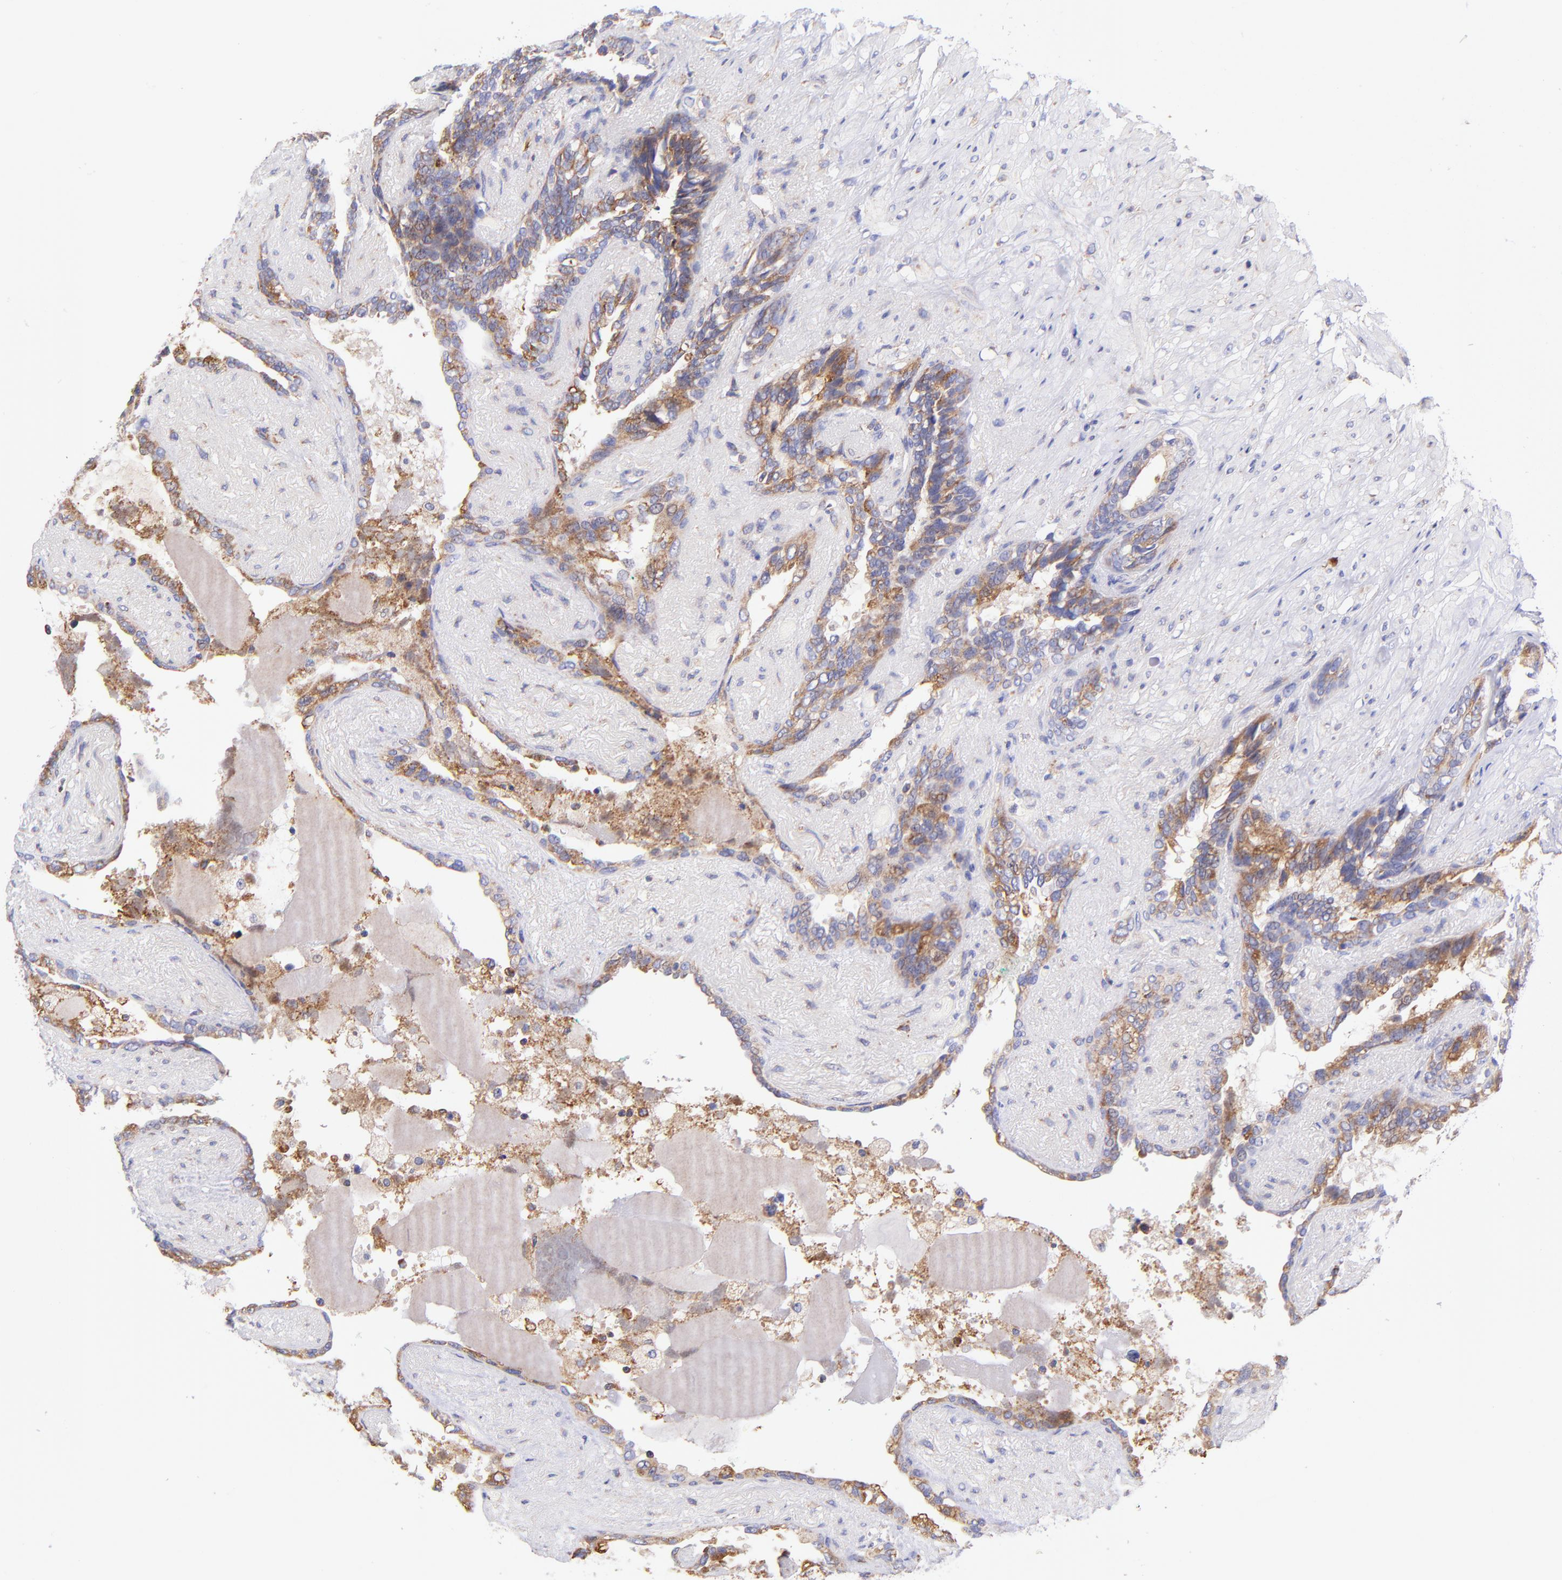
{"staining": {"intensity": "weak", "quantity": ">75%", "location": "cytoplasmic/membranous"}, "tissue": "seminal vesicle", "cell_type": "Glandular cells", "image_type": "normal", "snomed": [{"axis": "morphology", "description": "Normal tissue, NOS"}, {"axis": "topography", "description": "Seminal veicle"}], "caption": "Seminal vesicle stained with a protein marker exhibits weak staining in glandular cells.", "gene": "PREX1", "patient": {"sex": "male", "age": 61}}